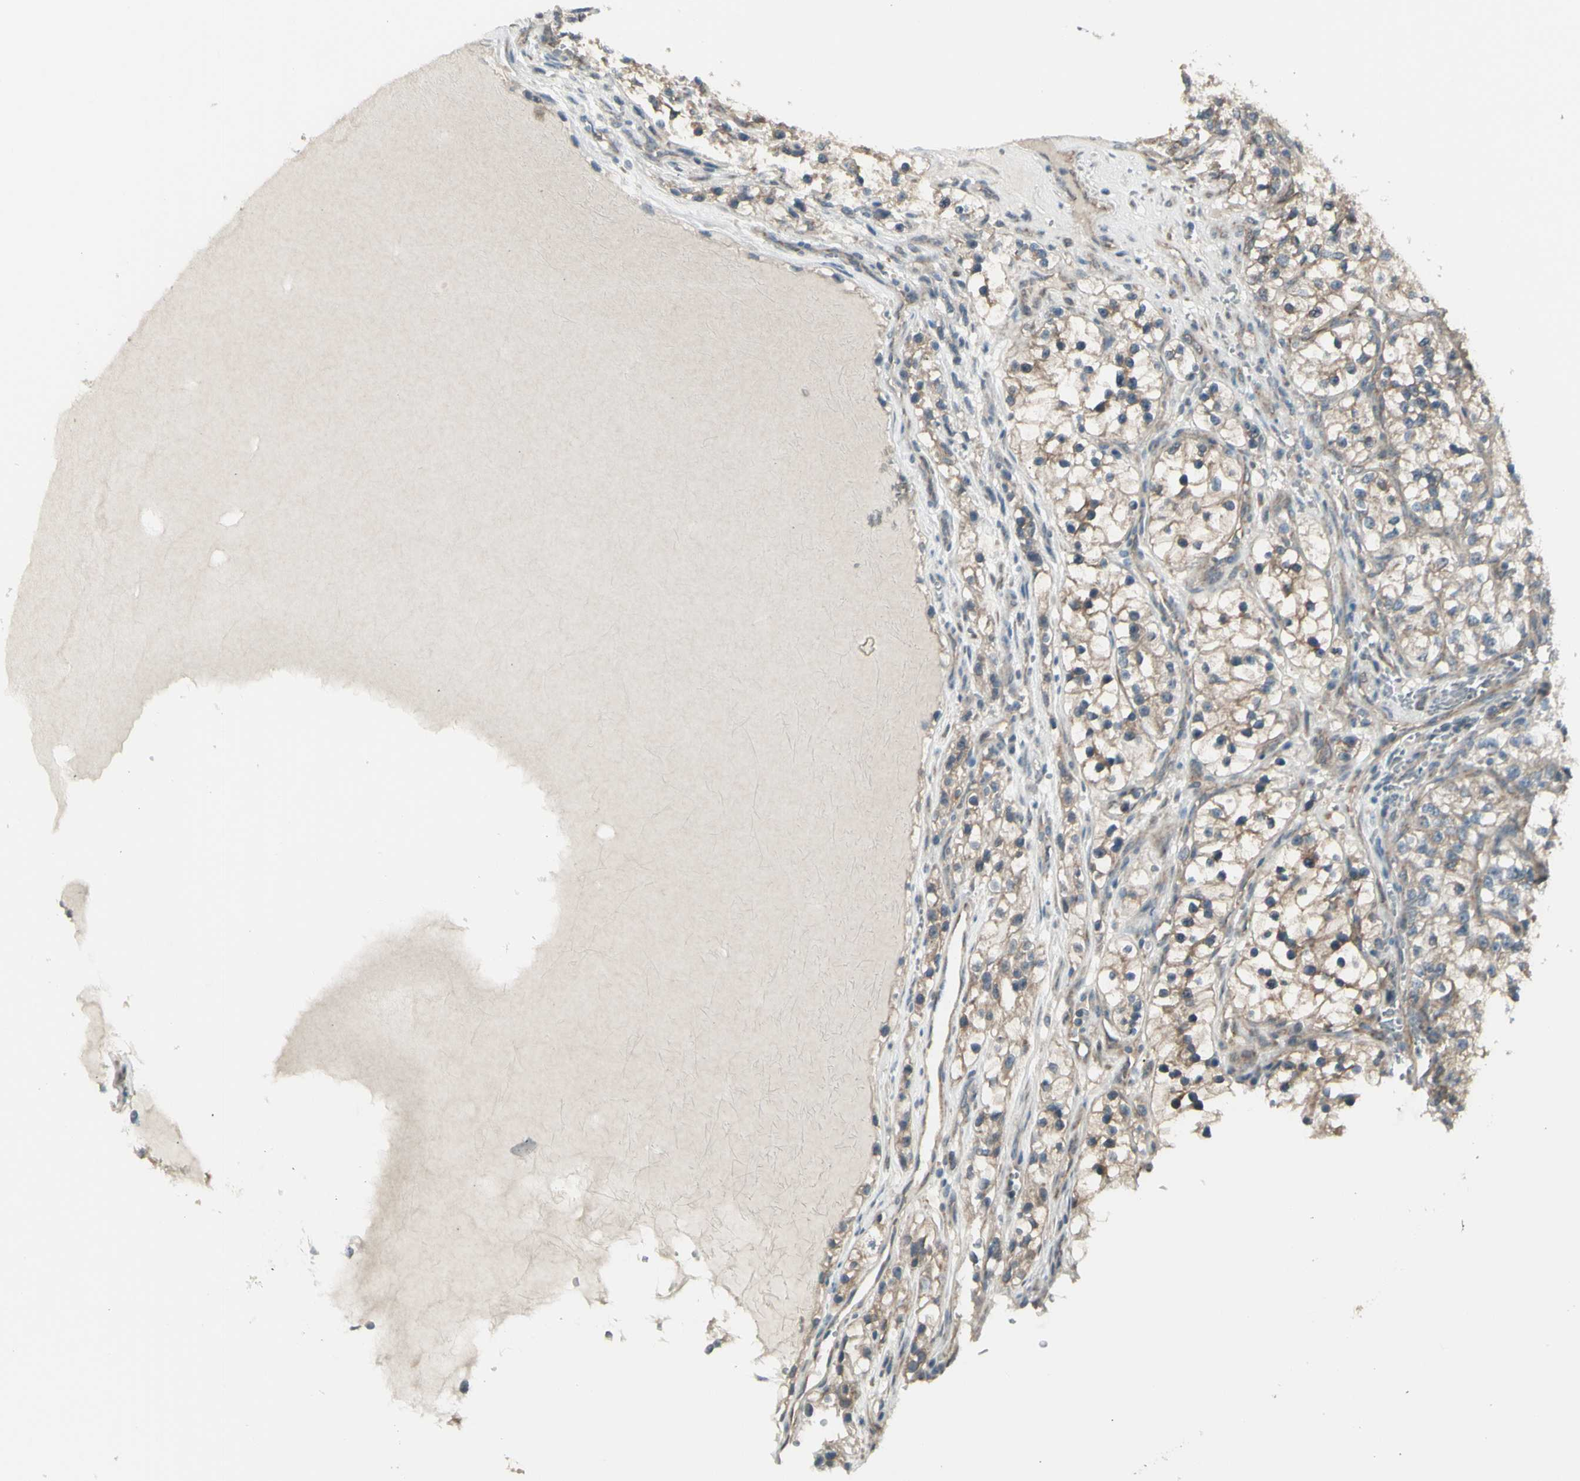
{"staining": {"intensity": "weak", "quantity": "25%-75%", "location": "cytoplasmic/membranous"}, "tissue": "renal cancer", "cell_type": "Tumor cells", "image_type": "cancer", "snomed": [{"axis": "morphology", "description": "Adenocarcinoma, NOS"}, {"axis": "topography", "description": "Kidney"}], "caption": "IHC histopathology image of adenocarcinoma (renal) stained for a protein (brown), which displays low levels of weak cytoplasmic/membranous positivity in approximately 25%-75% of tumor cells.", "gene": "NAXD", "patient": {"sex": "female", "age": 57}}